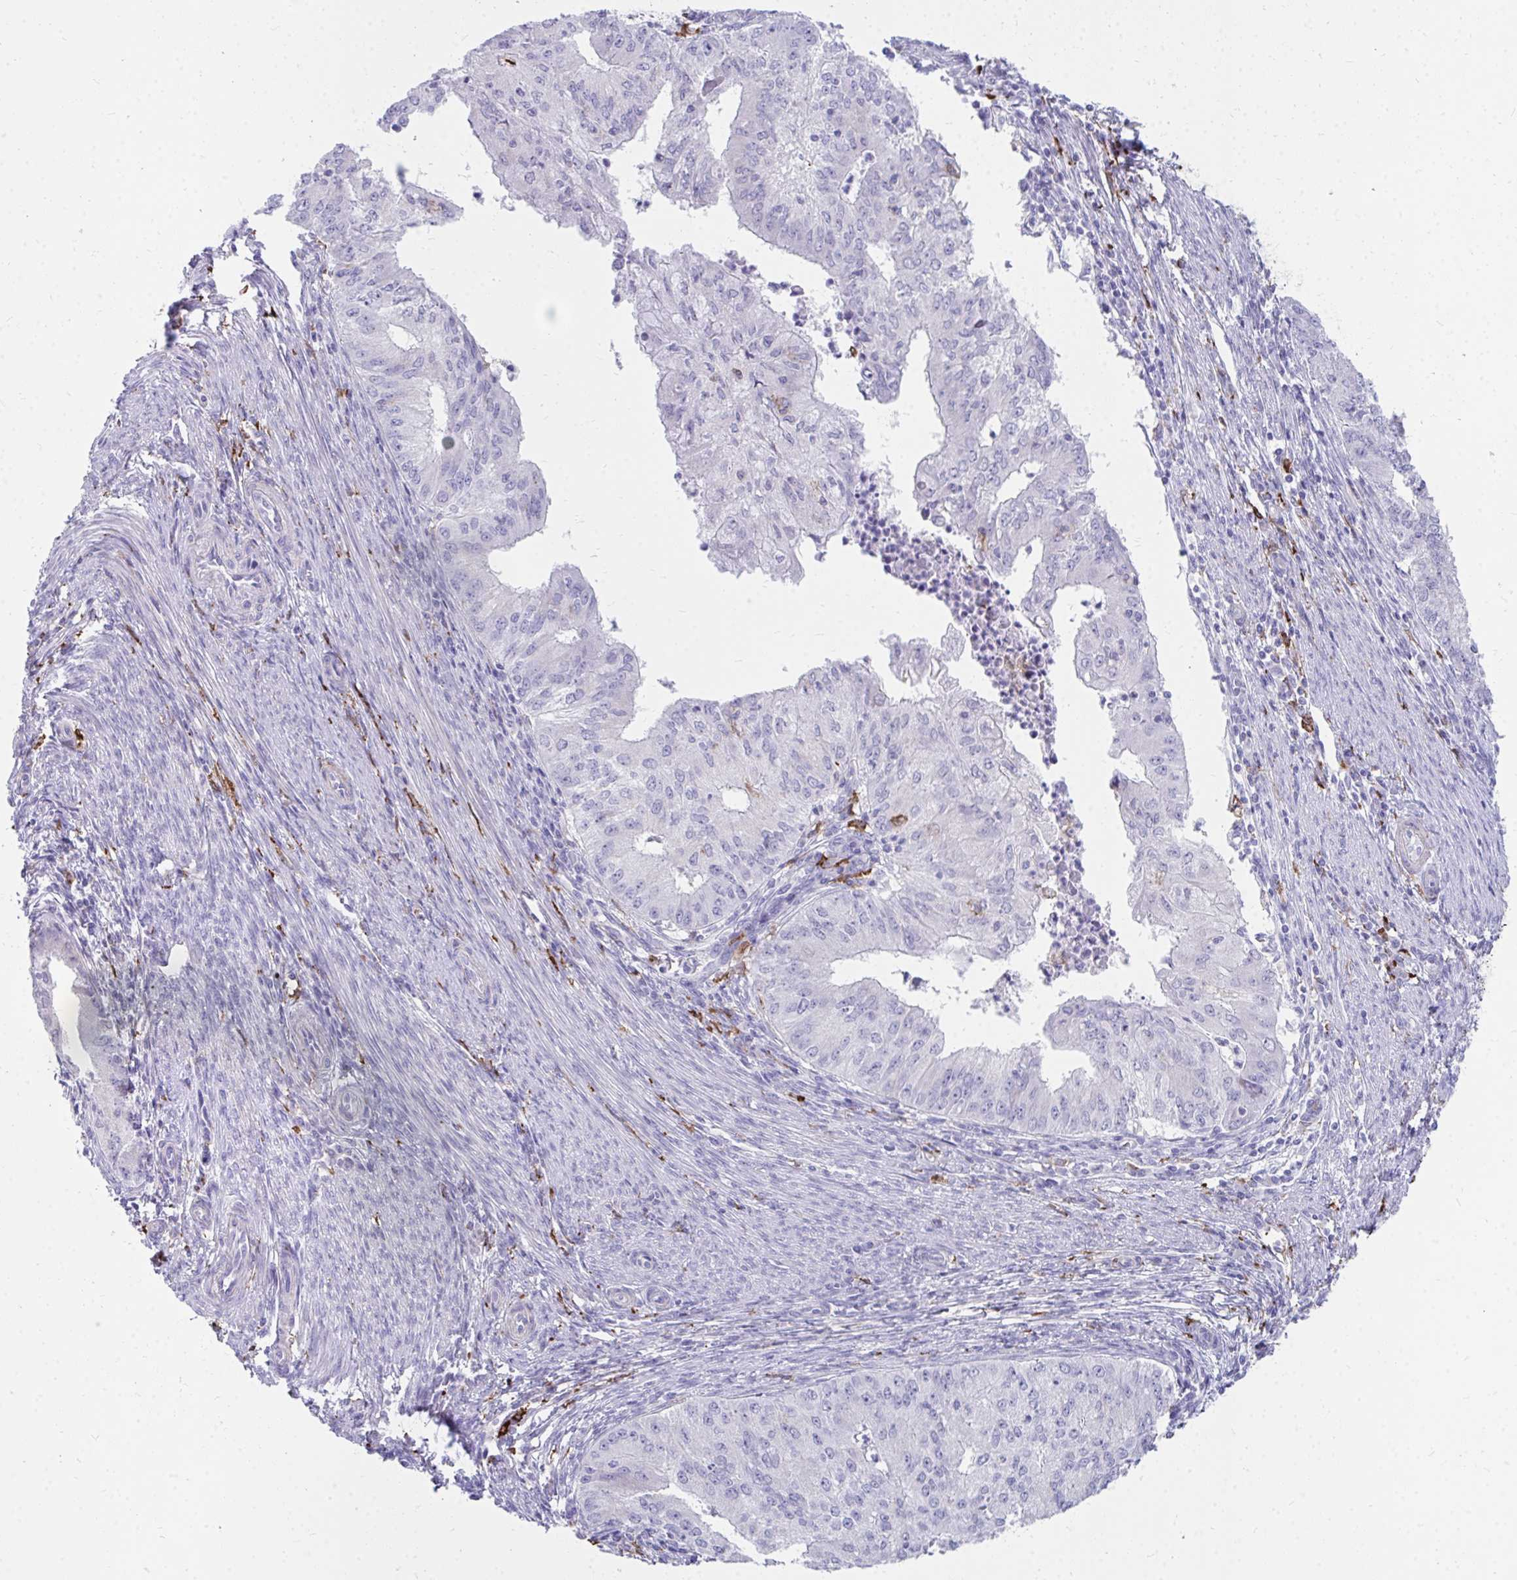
{"staining": {"intensity": "negative", "quantity": "none", "location": "none"}, "tissue": "endometrial cancer", "cell_type": "Tumor cells", "image_type": "cancer", "snomed": [{"axis": "morphology", "description": "Adenocarcinoma, NOS"}, {"axis": "topography", "description": "Endometrium"}], "caption": "This photomicrograph is of adenocarcinoma (endometrial) stained with IHC to label a protein in brown with the nuclei are counter-stained blue. There is no positivity in tumor cells.", "gene": "CD163", "patient": {"sex": "female", "age": 50}}